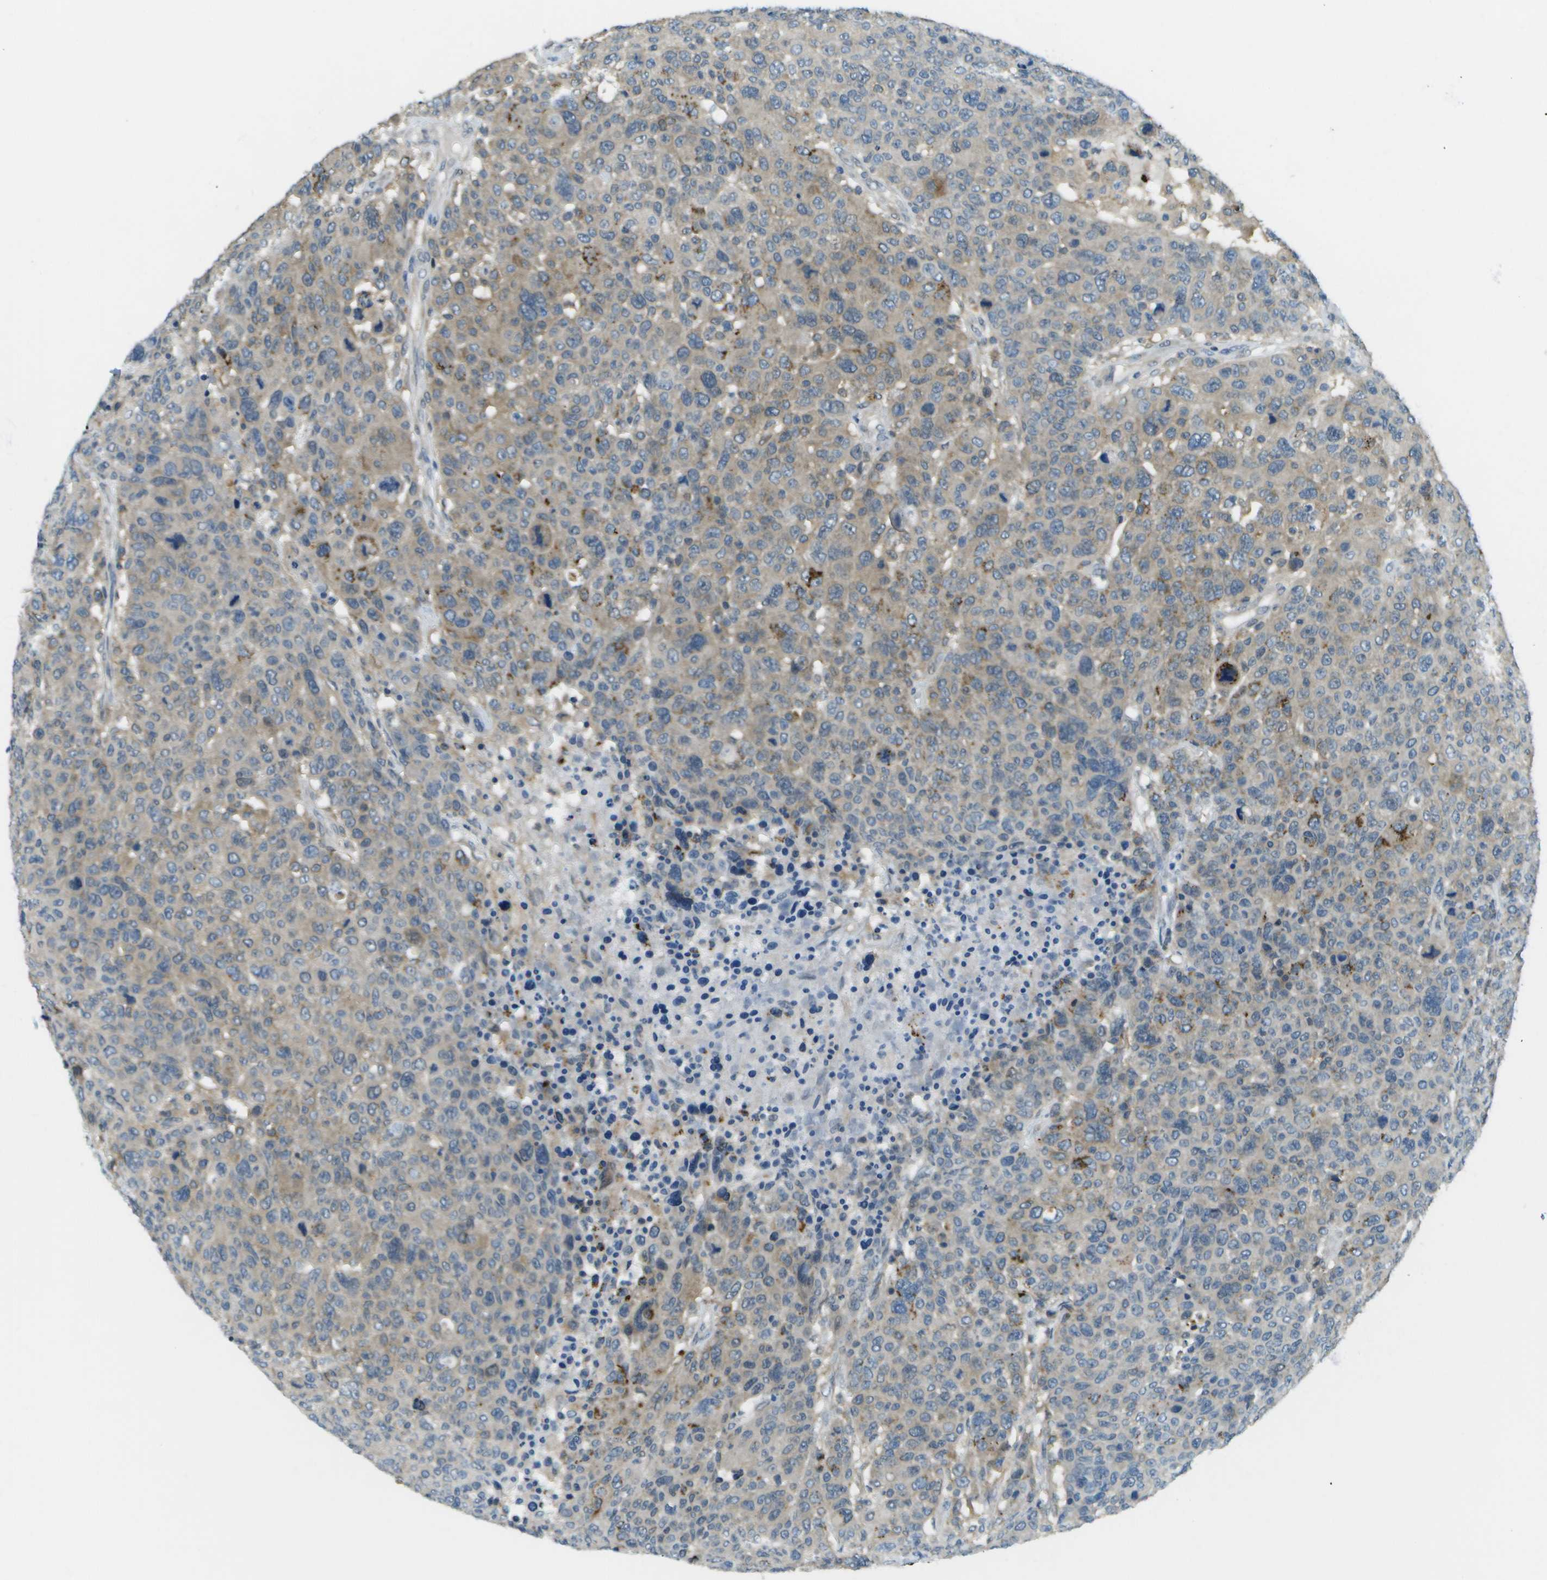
{"staining": {"intensity": "weak", "quantity": "<25%", "location": "cytoplasmic/membranous"}, "tissue": "breast cancer", "cell_type": "Tumor cells", "image_type": "cancer", "snomed": [{"axis": "morphology", "description": "Duct carcinoma"}, {"axis": "topography", "description": "Breast"}], "caption": "Tumor cells show no significant positivity in infiltrating ductal carcinoma (breast).", "gene": "CDH23", "patient": {"sex": "female", "age": 37}}